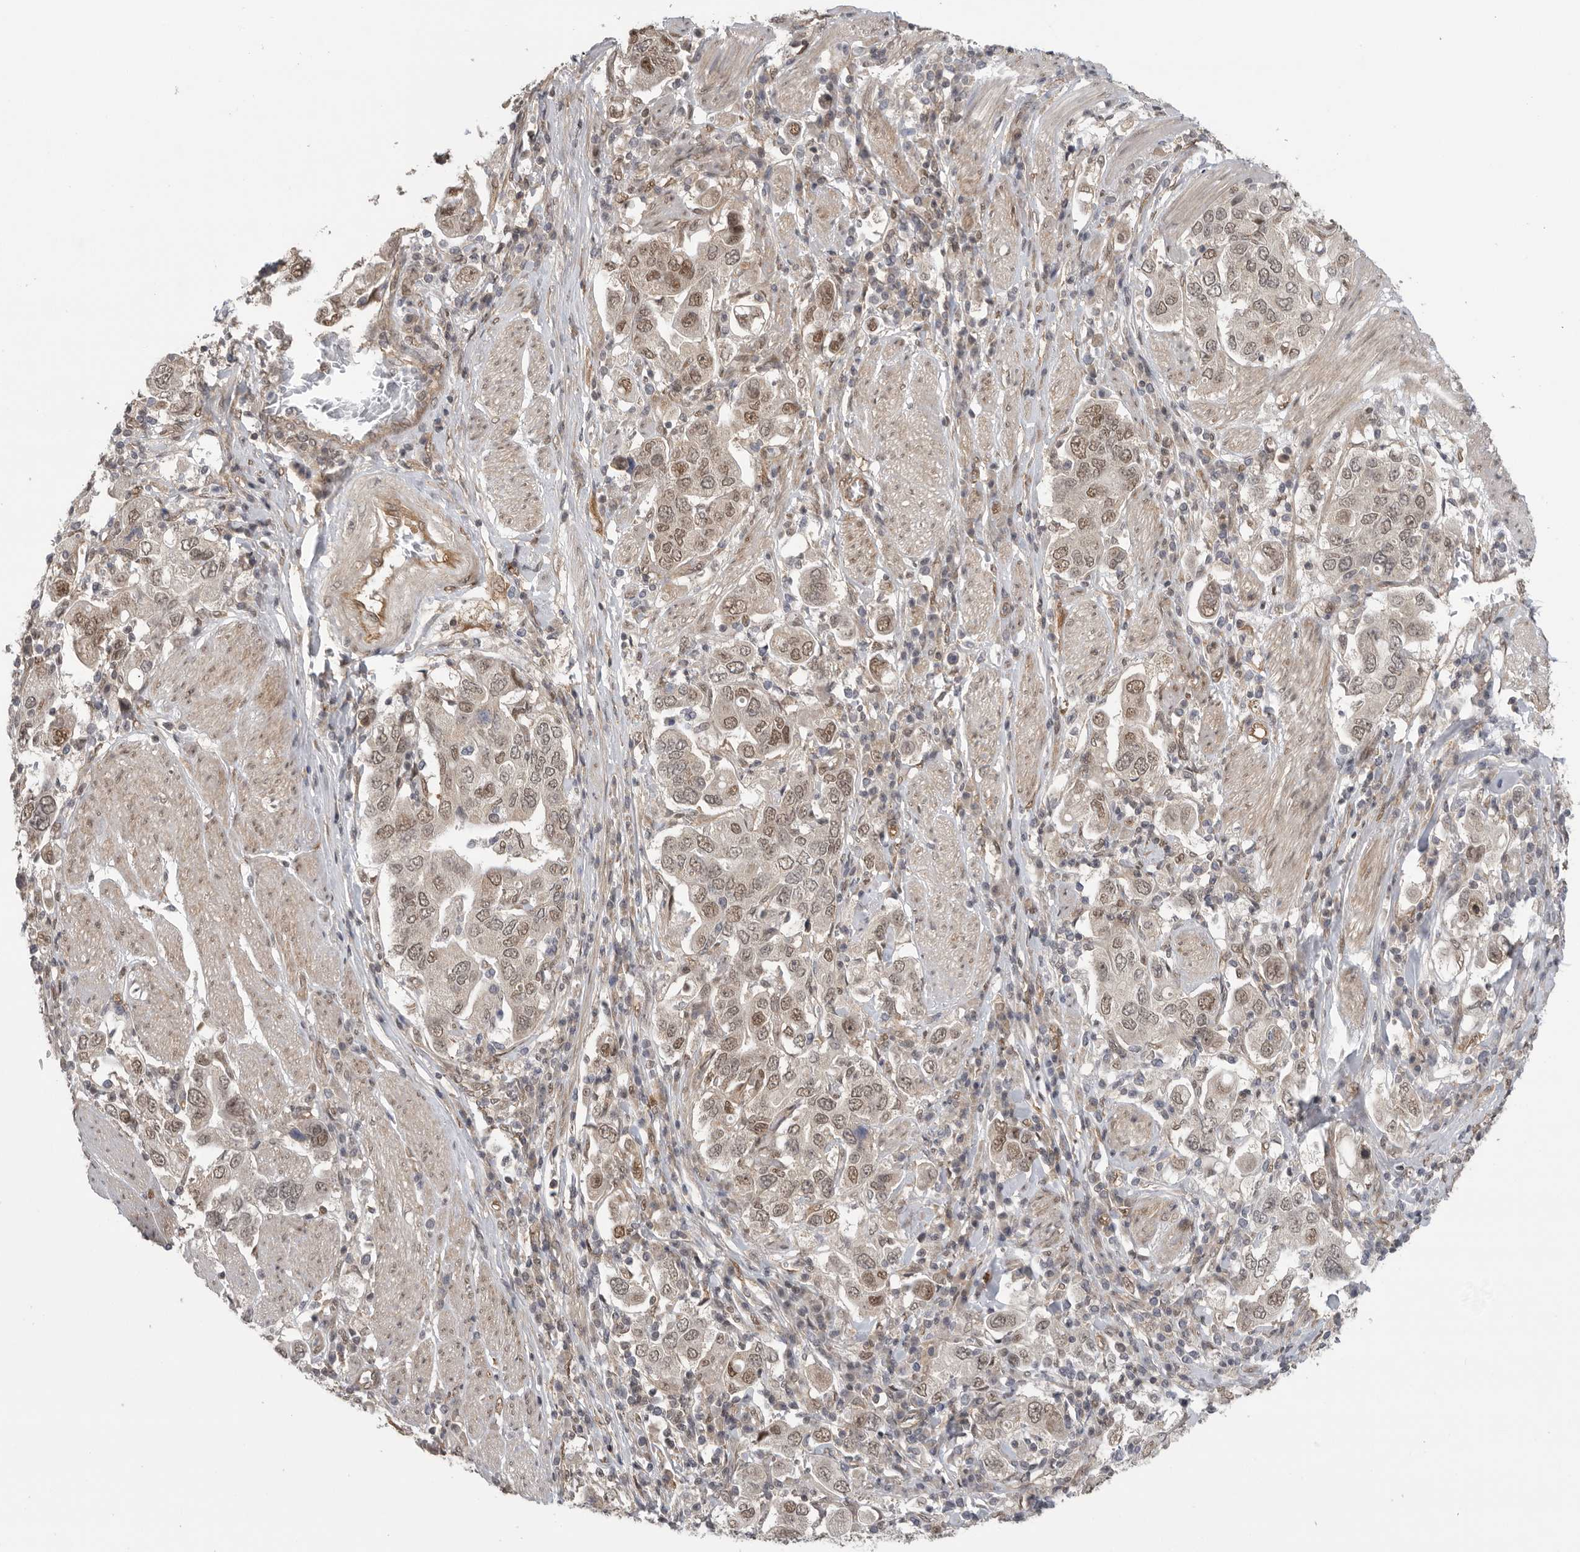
{"staining": {"intensity": "moderate", "quantity": "25%-75%", "location": "nuclear"}, "tissue": "stomach cancer", "cell_type": "Tumor cells", "image_type": "cancer", "snomed": [{"axis": "morphology", "description": "Adenocarcinoma, NOS"}, {"axis": "topography", "description": "Stomach, upper"}], "caption": "IHC of human stomach adenocarcinoma reveals medium levels of moderate nuclear staining in approximately 25%-75% of tumor cells.", "gene": "VPS50", "patient": {"sex": "male", "age": 62}}